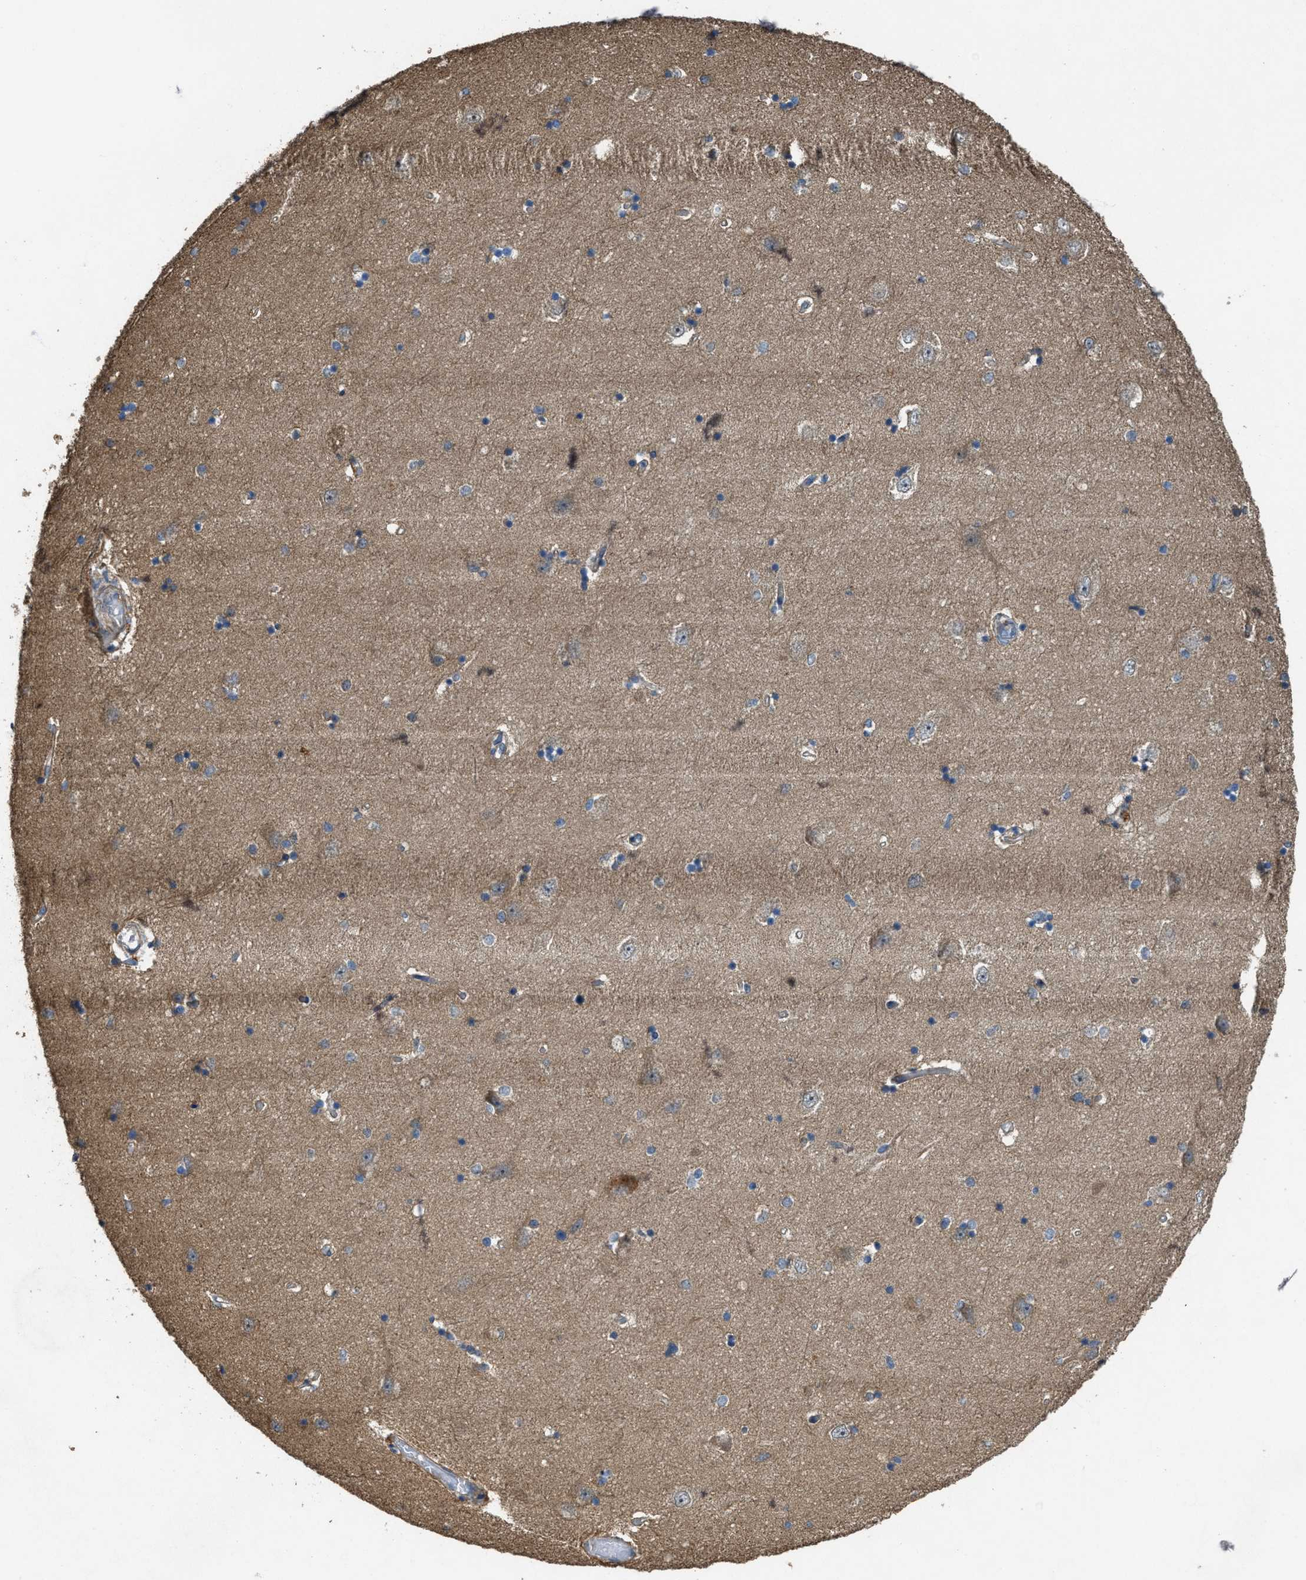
{"staining": {"intensity": "weak", "quantity": "<25%", "location": "cytoplasmic/membranous"}, "tissue": "hippocampus", "cell_type": "Glial cells", "image_type": "normal", "snomed": [{"axis": "morphology", "description": "Normal tissue, NOS"}, {"axis": "topography", "description": "Hippocampus"}], "caption": "This is an IHC photomicrograph of benign human hippocampus. There is no staining in glial cells.", "gene": "PDP2", "patient": {"sex": "male", "age": 45}}